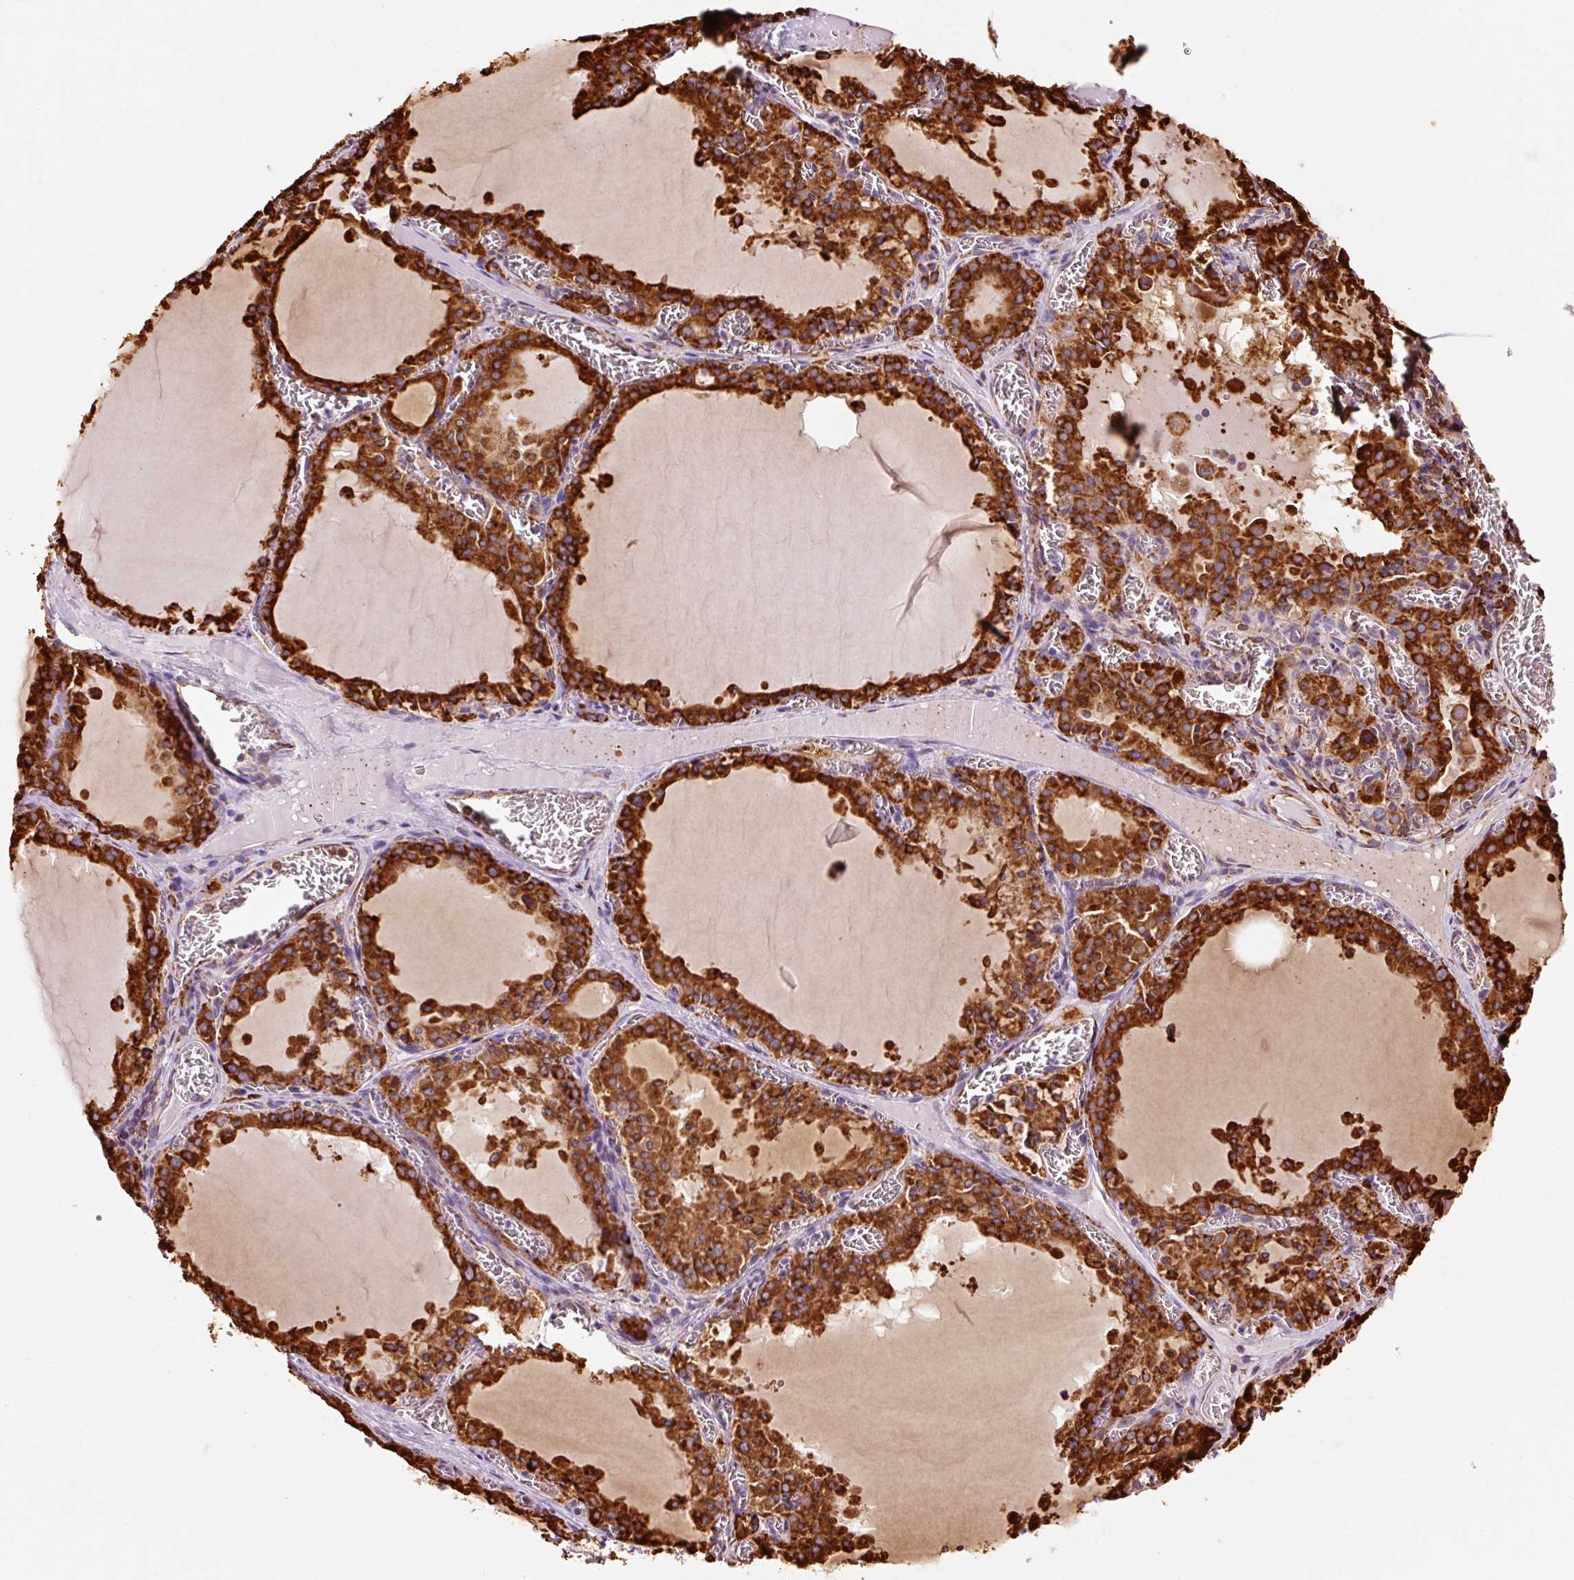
{"staining": {"intensity": "strong", "quantity": ">75%", "location": "cytoplasmic/membranous"}, "tissue": "thyroid gland", "cell_type": "Glandular cells", "image_type": "normal", "snomed": [{"axis": "morphology", "description": "Normal tissue, NOS"}, {"axis": "topography", "description": "Thyroid gland"}], "caption": "An image of human thyroid gland stained for a protein reveals strong cytoplasmic/membranous brown staining in glandular cells.", "gene": "ENSG00000256500", "patient": {"sex": "female", "age": 30}}